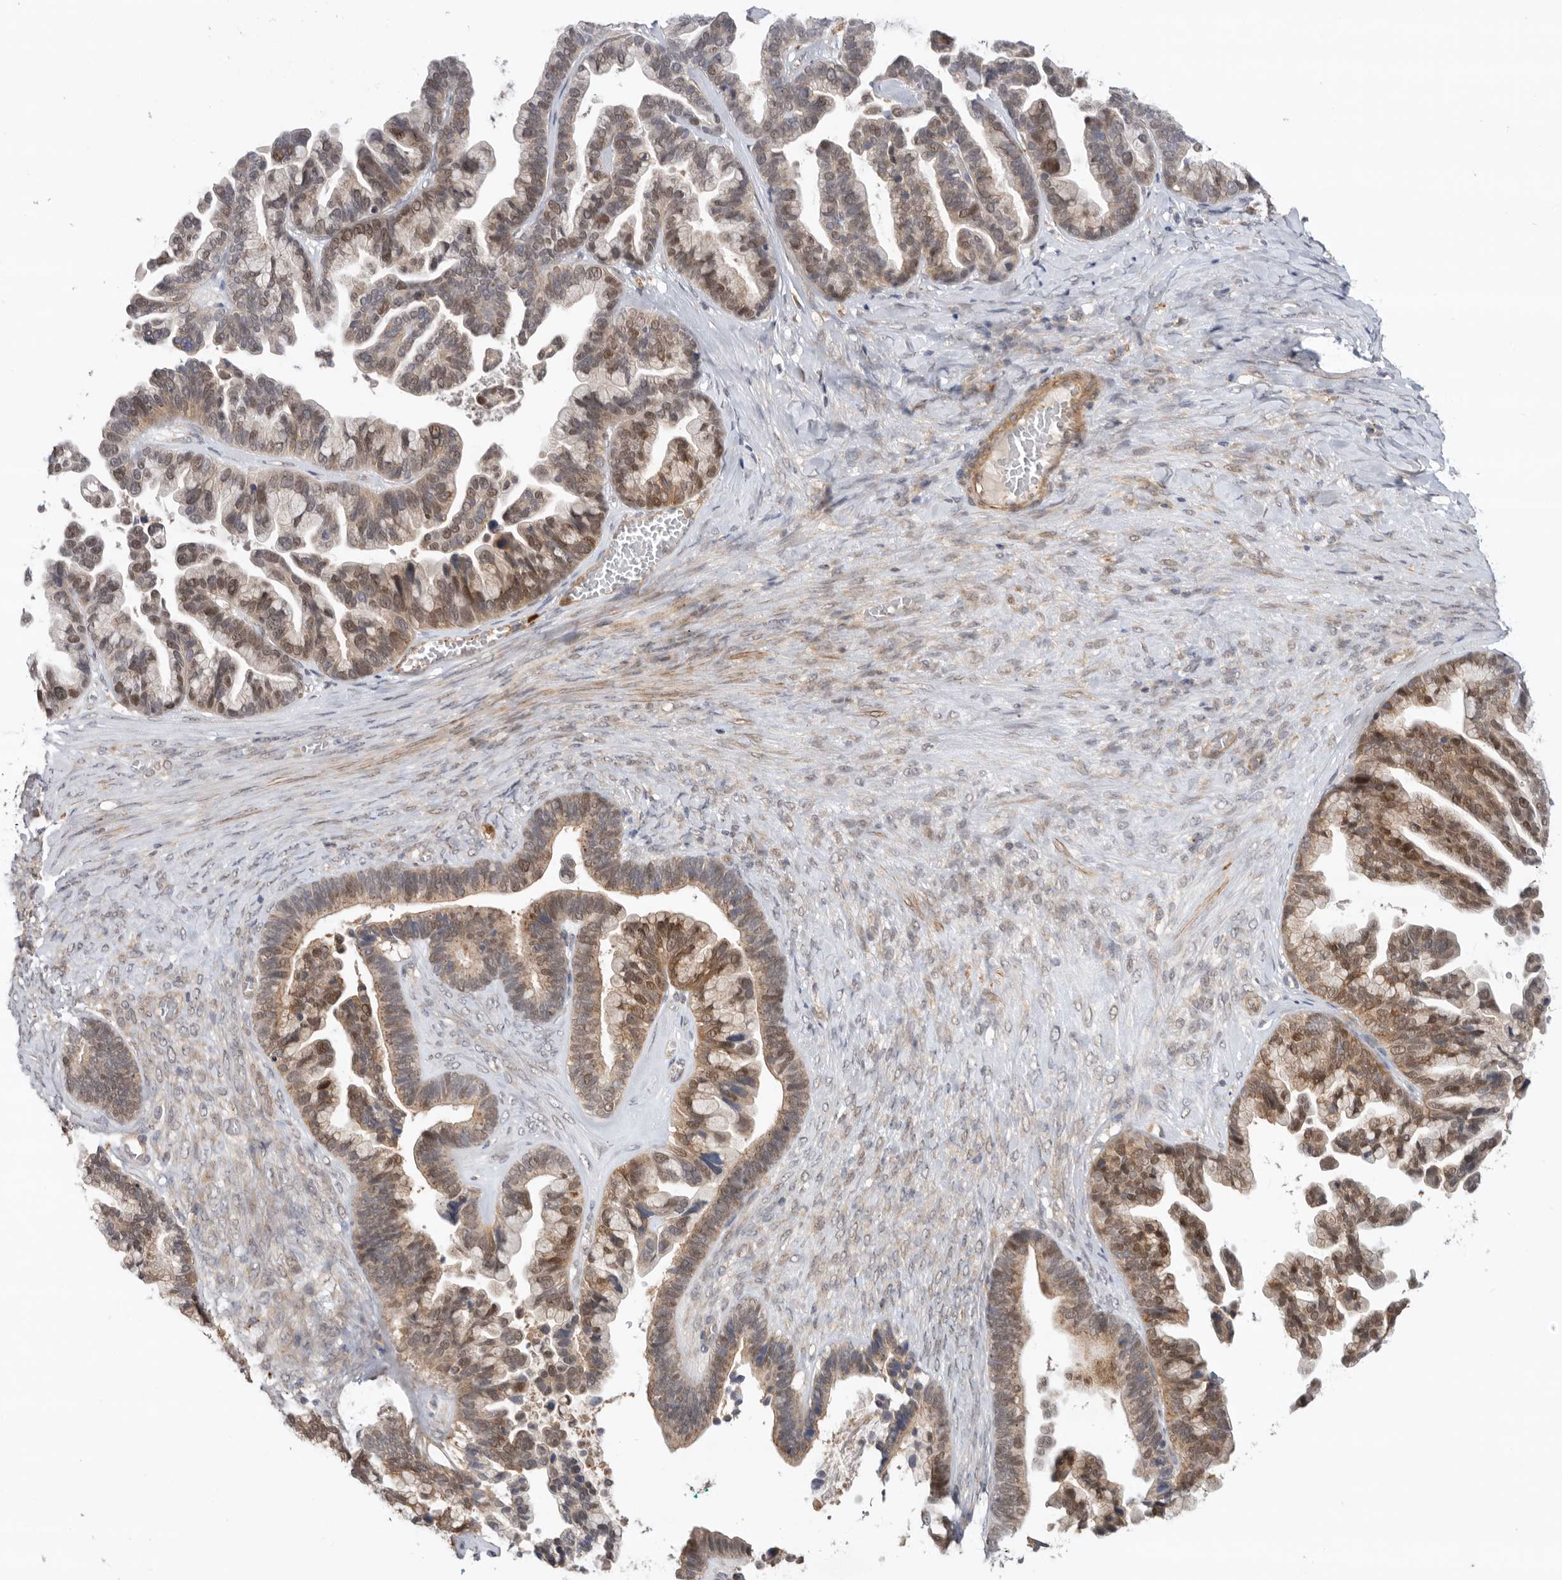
{"staining": {"intensity": "moderate", "quantity": ">75%", "location": "cytoplasmic/membranous"}, "tissue": "ovarian cancer", "cell_type": "Tumor cells", "image_type": "cancer", "snomed": [{"axis": "morphology", "description": "Cystadenocarcinoma, serous, NOS"}, {"axis": "topography", "description": "Ovary"}], "caption": "Brown immunohistochemical staining in human ovarian cancer (serous cystadenocarcinoma) reveals moderate cytoplasmic/membranous expression in approximately >75% of tumor cells.", "gene": "GNE", "patient": {"sex": "female", "age": 56}}